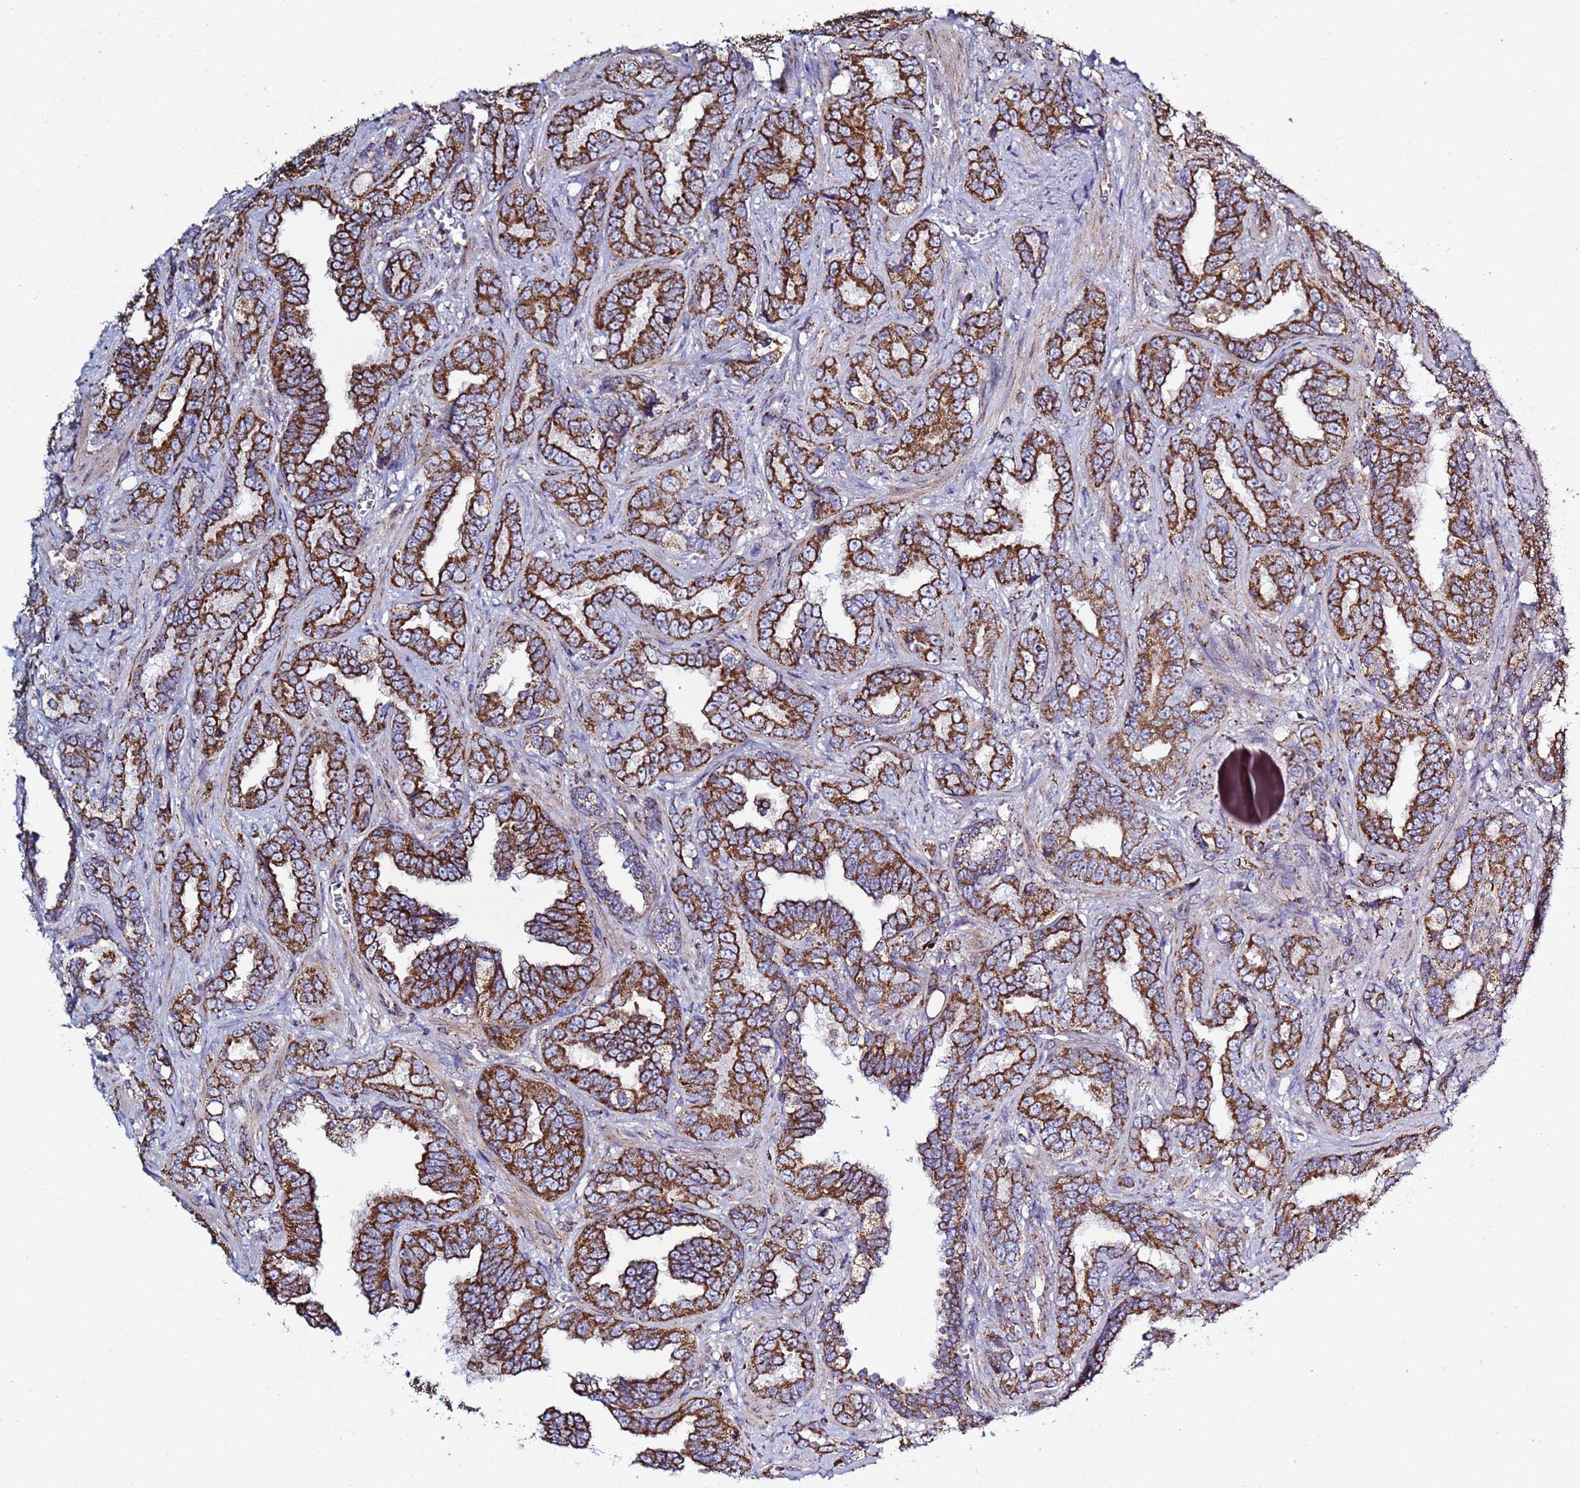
{"staining": {"intensity": "strong", "quantity": ">75%", "location": "cytoplasmic/membranous"}, "tissue": "prostate cancer", "cell_type": "Tumor cells", "image_type": "cancer", "snomed": [{"axis": "morphology", "description": "Adenocarcinoma, High grade"}, {"axis": "topography", "description": "Prostate"}], "caption": "Protein staining of prostate cancer tissue exhibits strong cytoplasmic/membranous positivity in approximately >75% of tumor cells.", "gene": "COQ4", "patient": {"sex": "male", "age": 67}}